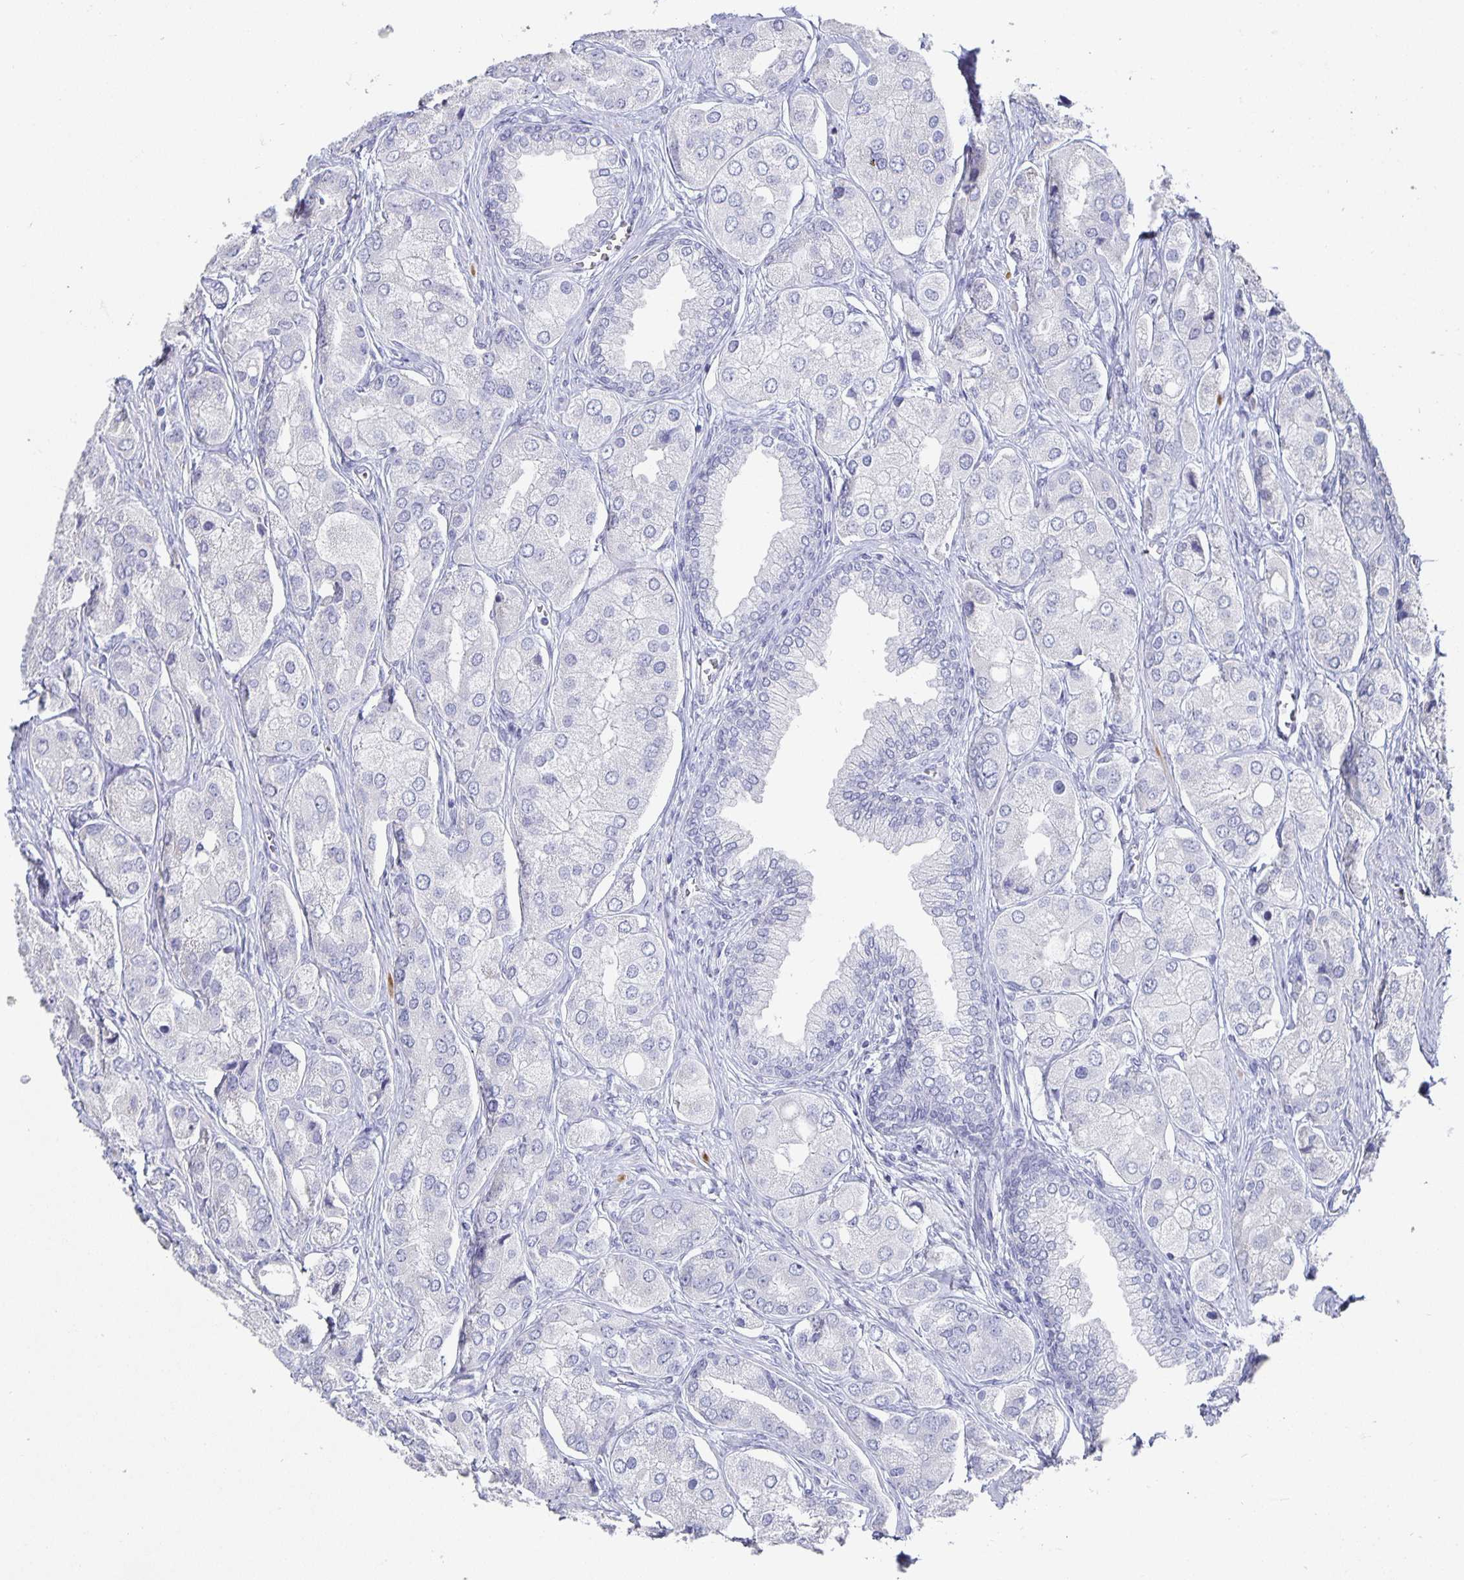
{"staining": {"intensity": "negative", "quantity": "none", "location": "none"}, "tissue": "prostate cancer", "cell_type": "Tumor cells", "image_type": "cancer", "snomed": [{"axis": "morphology", "description": "Adenocarcinoma, Low grade"}, {"axis": "topography", "description": "Prostate"}], "caption": "Prostate cancer was stained to show a protein in brown. There is no significant staining in tumor cells.", "gene": "CHGA", "patient": {"sex": "male", "age": 69}}